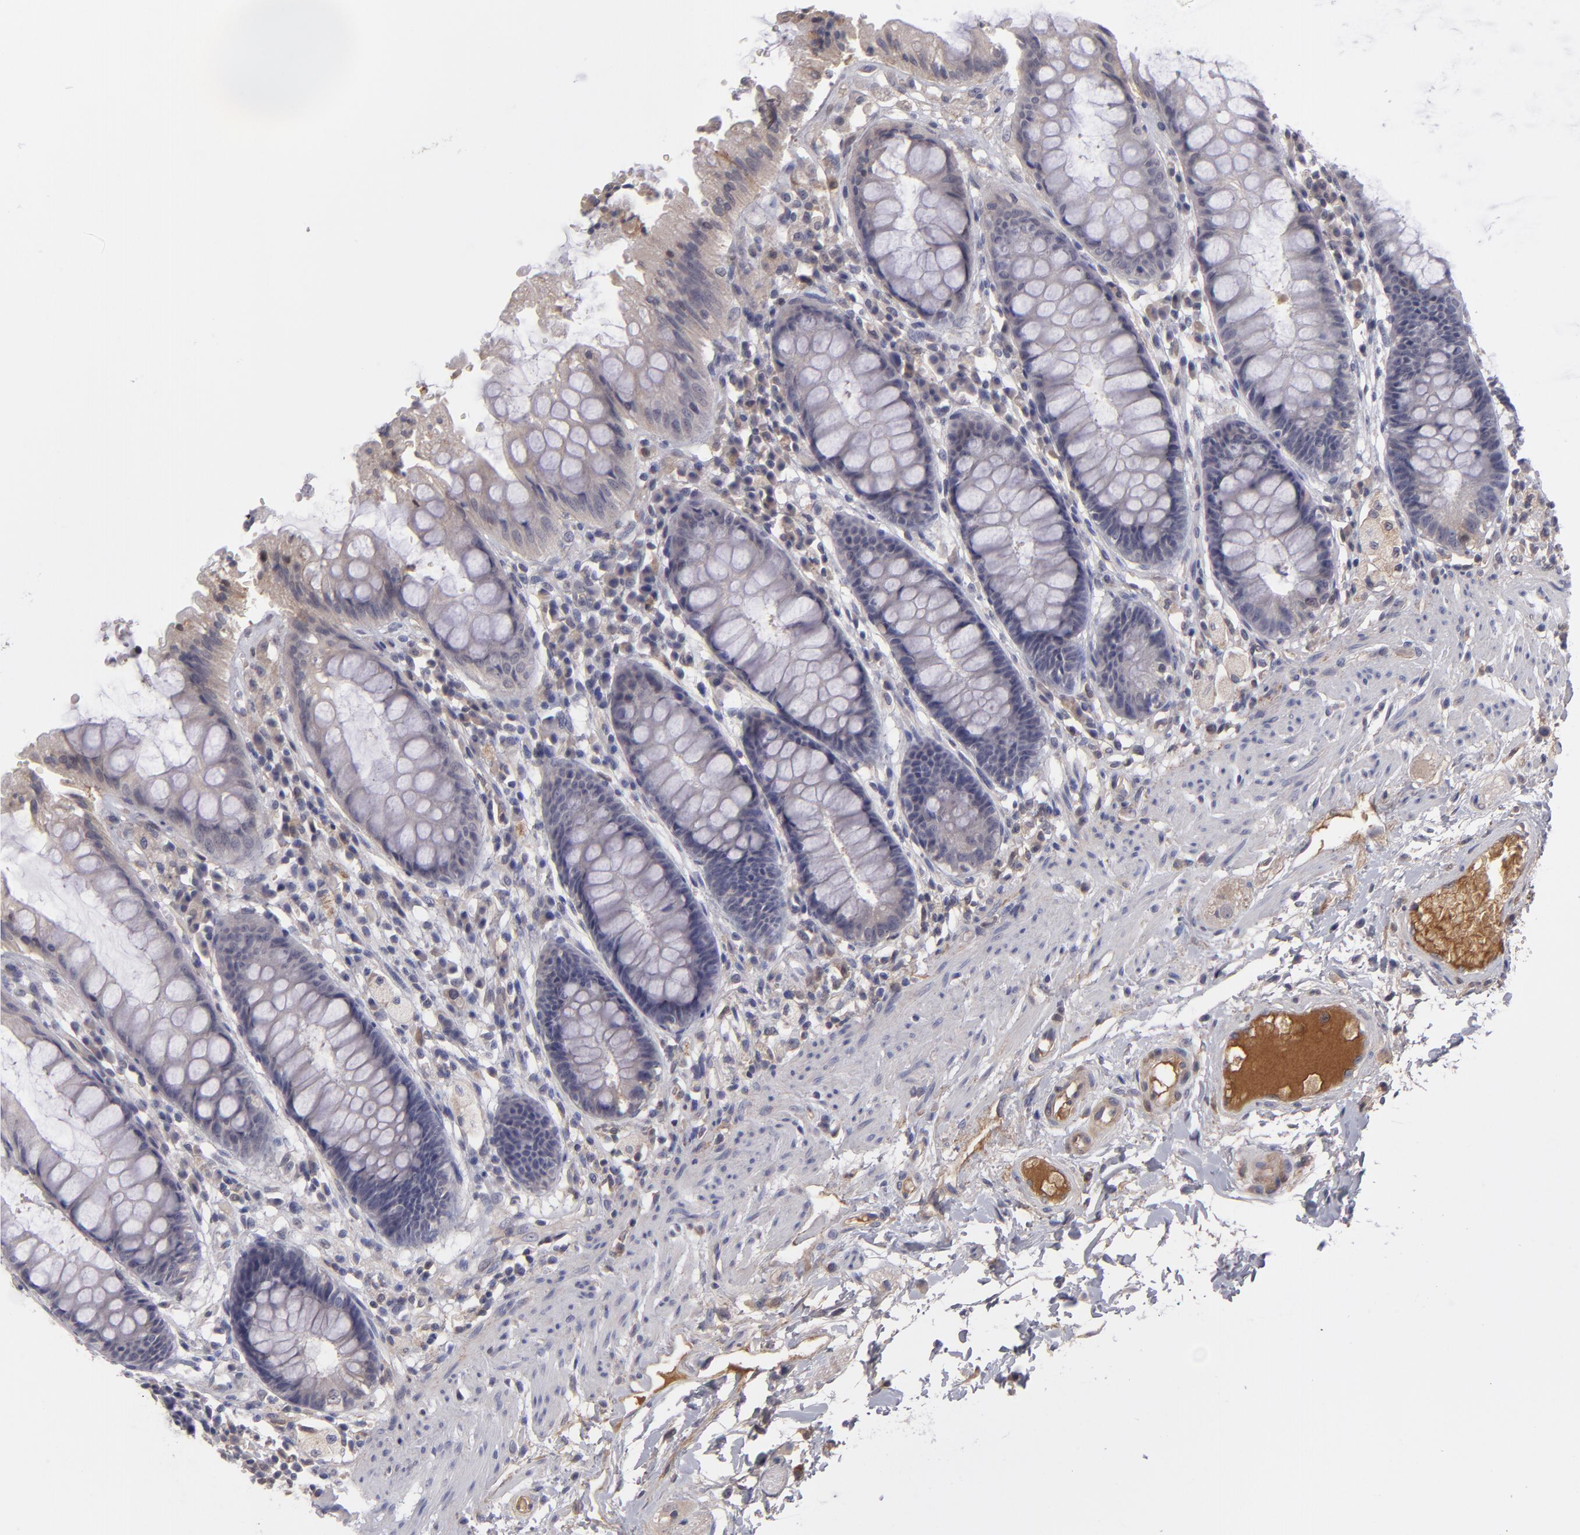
{"staining": {"intensity": "negative", "quantity": "none", "location": "none"}, "tissue": "rectum", "cell_type": "Glandular cells", "image_type": "normal", "snomed": [{"axis": "morphology", "description": "Normal tissue, NOS"}, {"axis": "topography", "description": "Rectum"}], "caption": "Immunohistochemistry of unremarkable human rectum shows no positivity in glandular cells. (Brightfield microscopy of DAB (3,3'-diaminobenzidine) immunohistochemistry (IHC) at high magnification).", "gene": "ITIH4", "patient": {"sex": "female", "age": 46}}